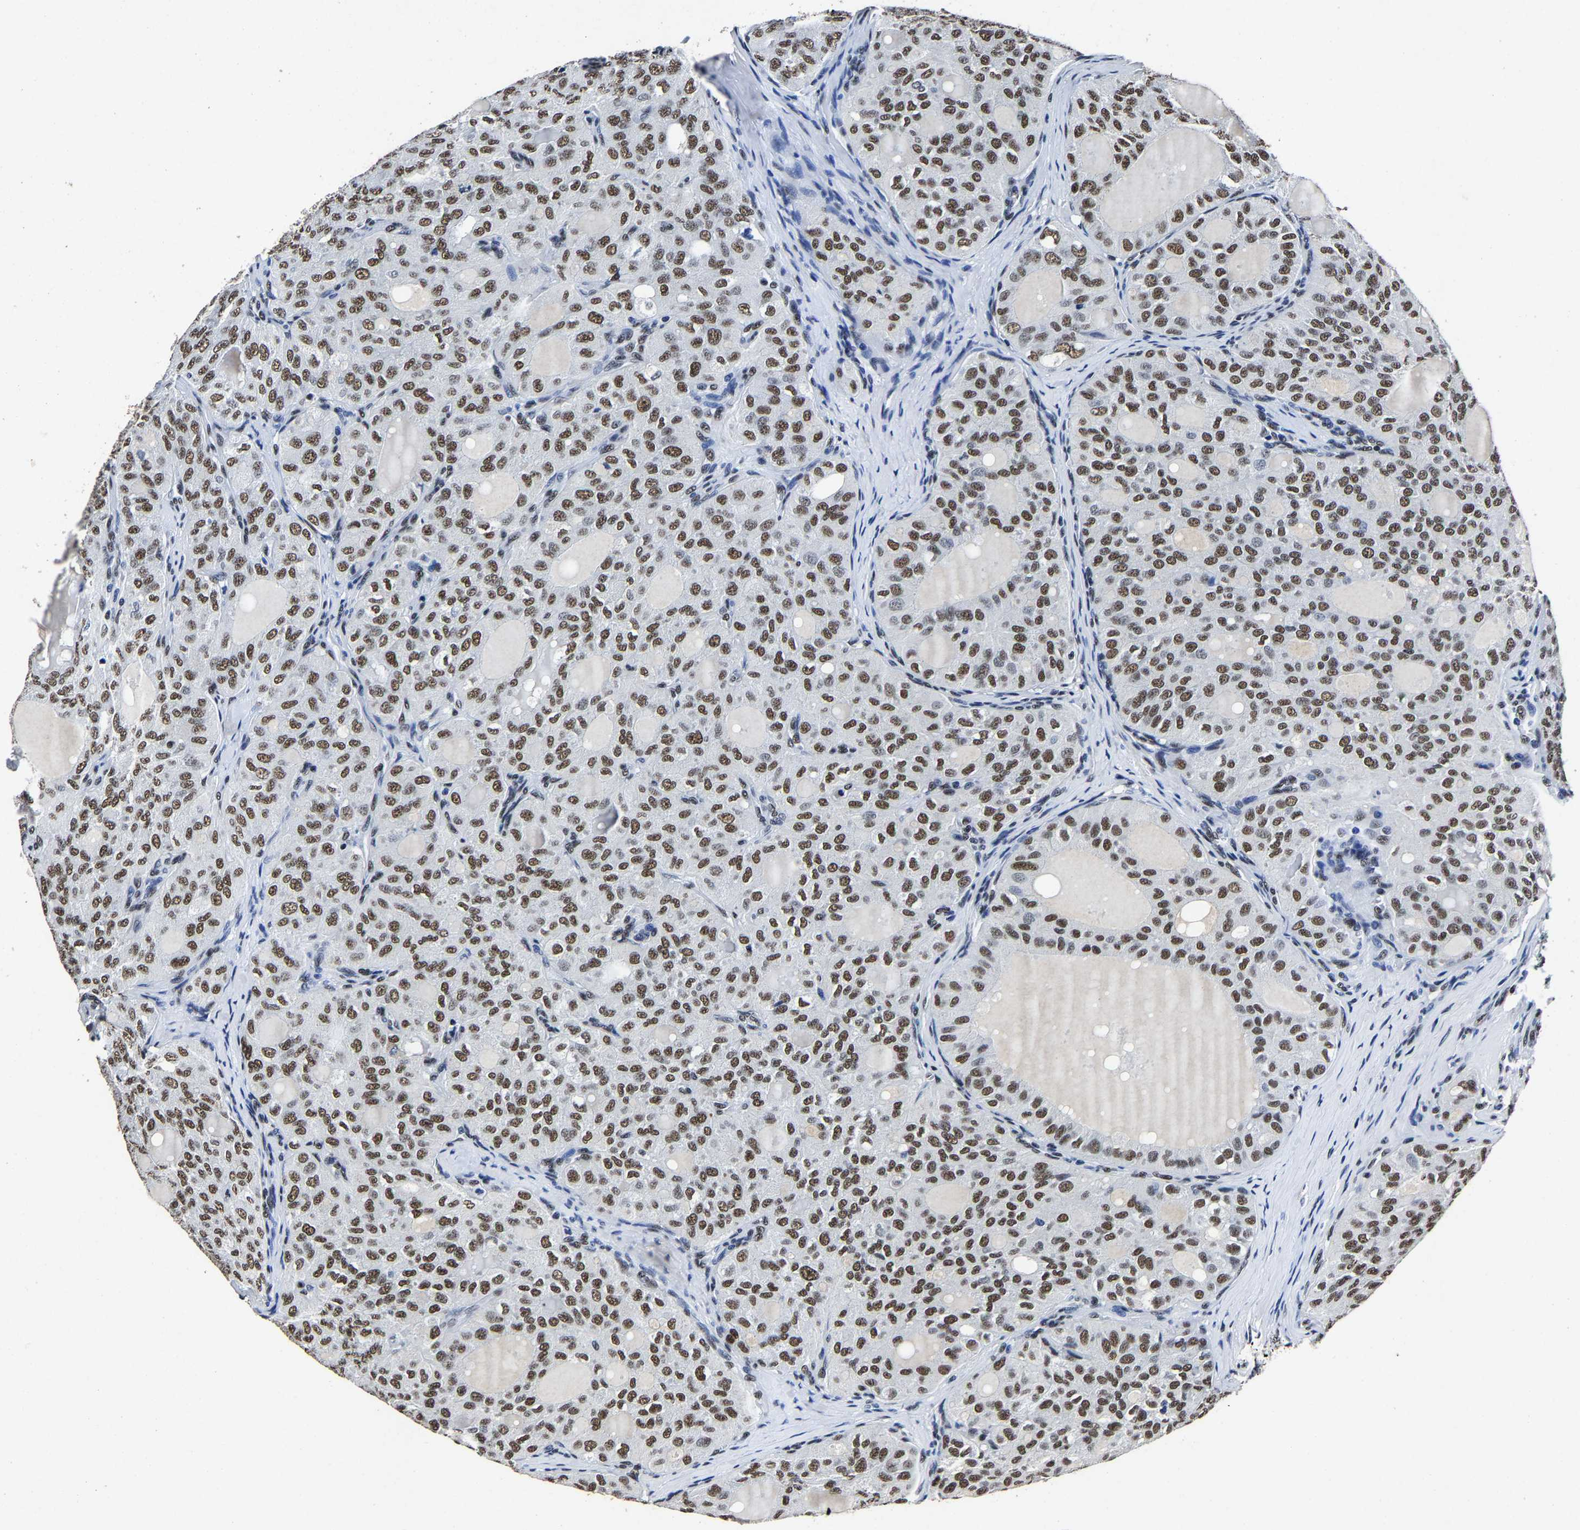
{"staining": {"intensity": "moderate", "quantity": ">75%", "location": "nuclear"}, "tissue": "thyroid cancer", "cell_type": "Tumor cells", "image_type": "cancer", "snomed": [{"axis": "morphology", "description": "Follicular adenoma carcinoma, NOS"}, {"axis": "topography", "description": "Thyroid gland"}], "caption": "Thyroid cancer stained with a brown dye displays moderate nuclear positive expression in approximately >75% of tumor cells.", "gene": "RBM45", "patient": {"sex": "male", "age": 75}}